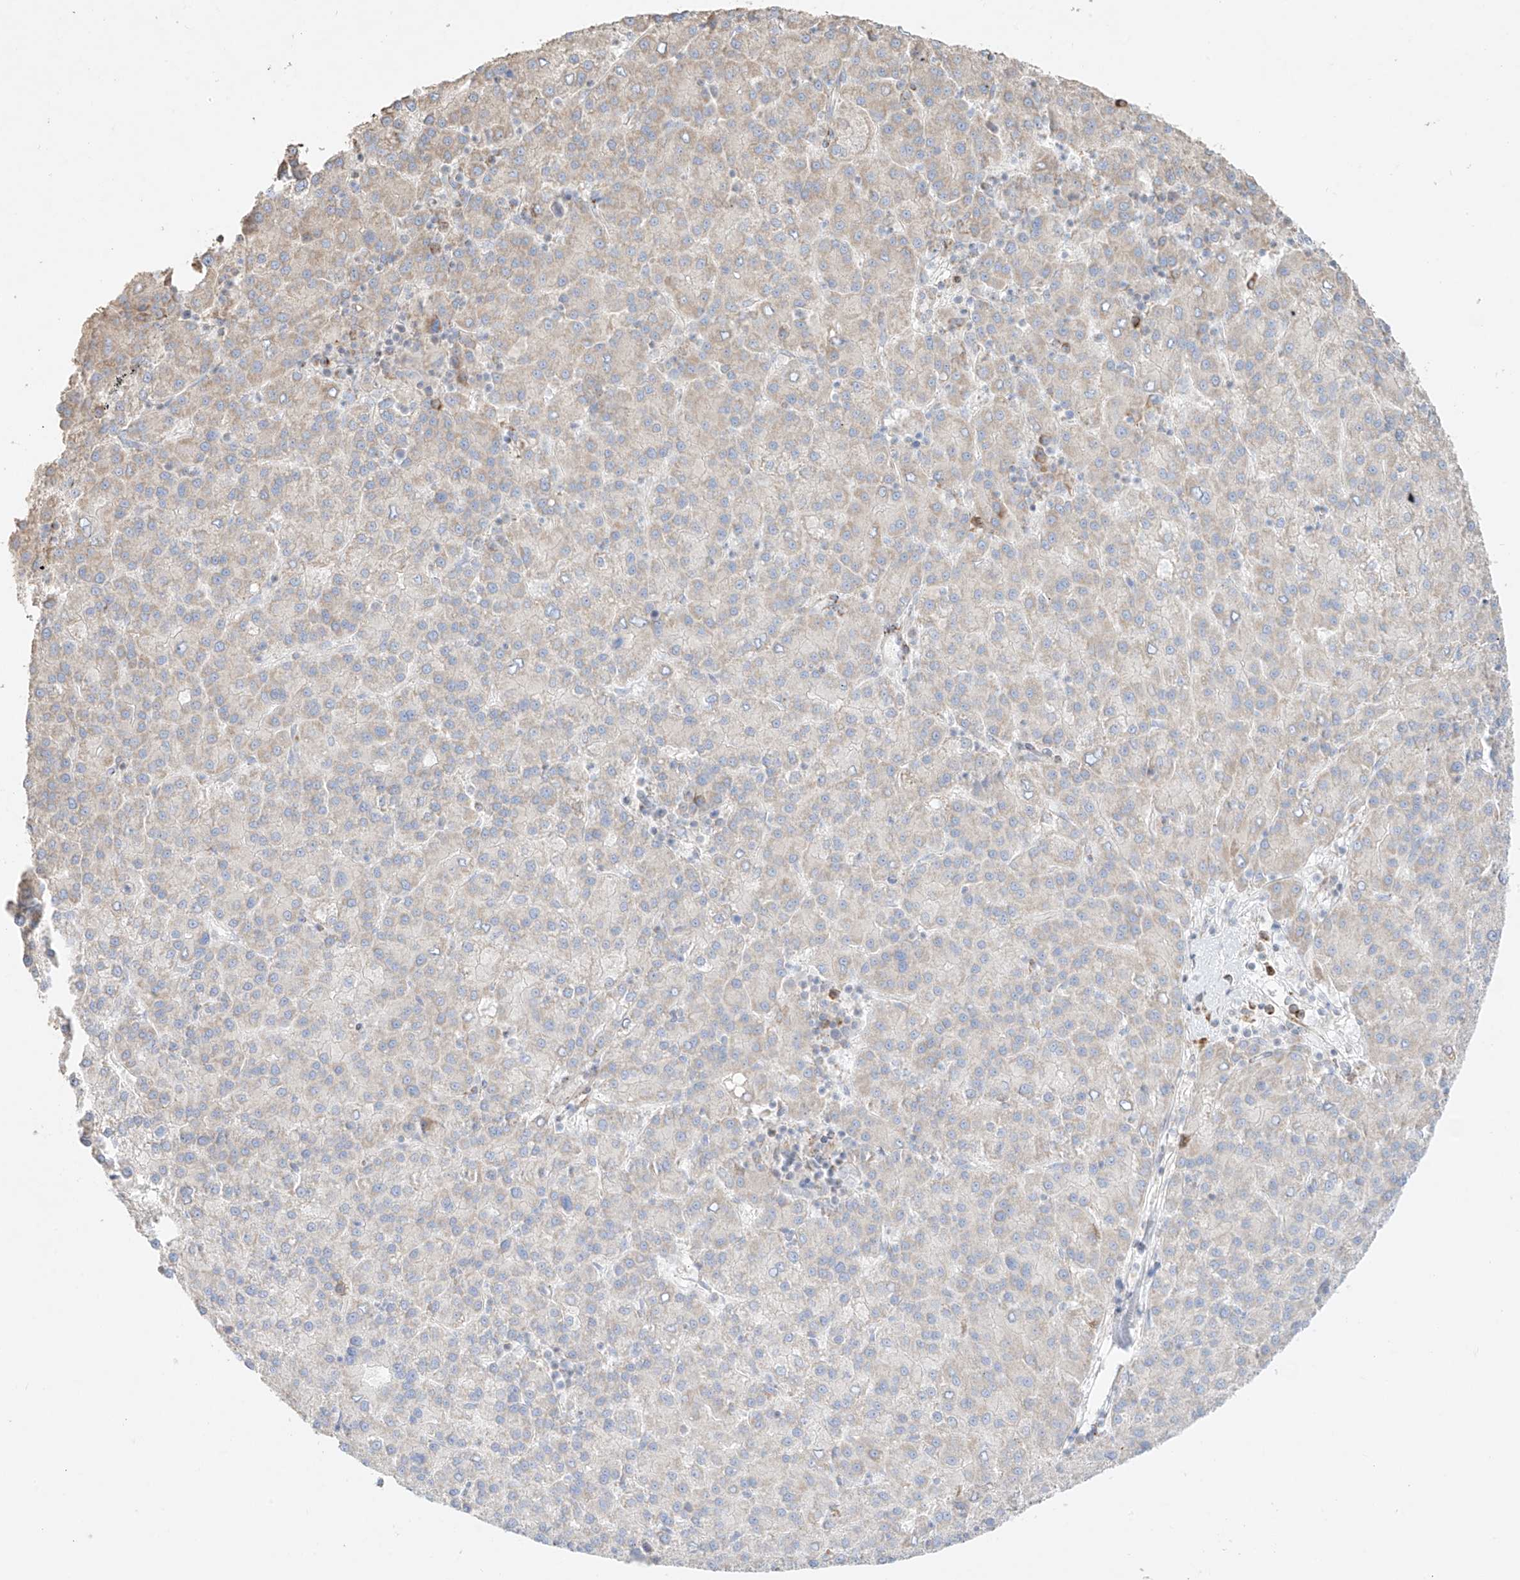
{"staining": {"intensity": "weak", "quantity": "<25%", "location": "cytoplasmic/membranous"}, "tissue": "liver cancer", "cell_type": "Tumor cells", "image_type": "cancer", "snomed": [{"axis": "morphology", "description": "Carcinoma, Hepatocellular, NOS"}, {"axis": "topography", "description": "Liver"}], "caption": "Micrograph shows no significant protein expression in tumor cells of liver cancer (hepatocellular carcinoma).", "gene": "COLGALT2", "patient": {"sex": "female", "age": 58}}